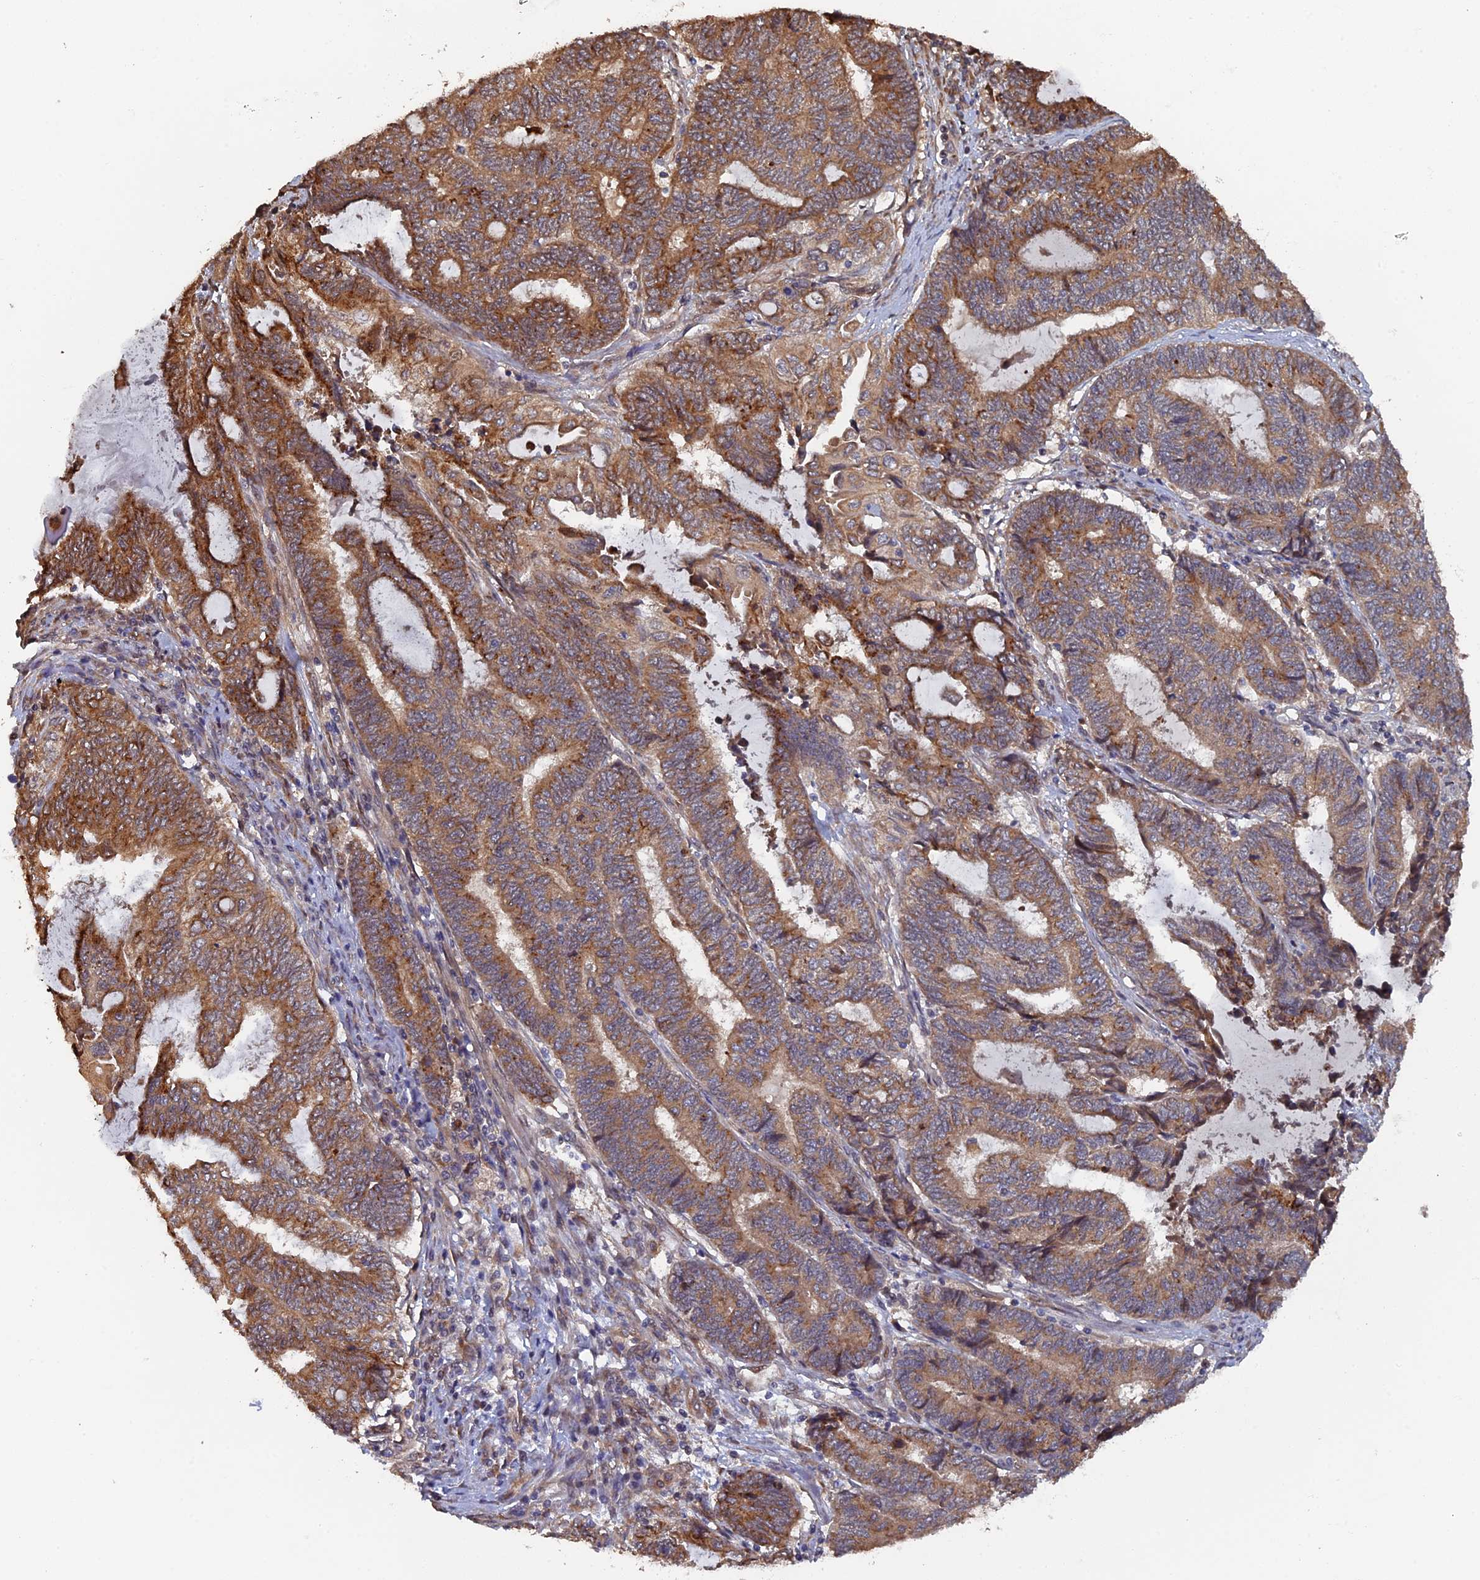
{"staining": {"intensity": "moderate", "quantity": ">75%", "location": "cytoplasmic/membranous"}, "tissue": "endometrial cancer", "cell_type": "Tumor cells", "image_type": "cancer", "snomed": [{"axis": "morphology", "description": "Adenocarcinoma, NOS"}, {"axis": "topography", "description": "Uterus"}, {"axis": "topography", "description": "Endometrium"}], "caption": "This is an image of immunohistochemistry staining of endometrial cancer, which shows moderate positivity in the cytoplasmic/membranous of tumor cells.", "gene": "VPS37C", "patient": {"sex": "female", "age": 70}}